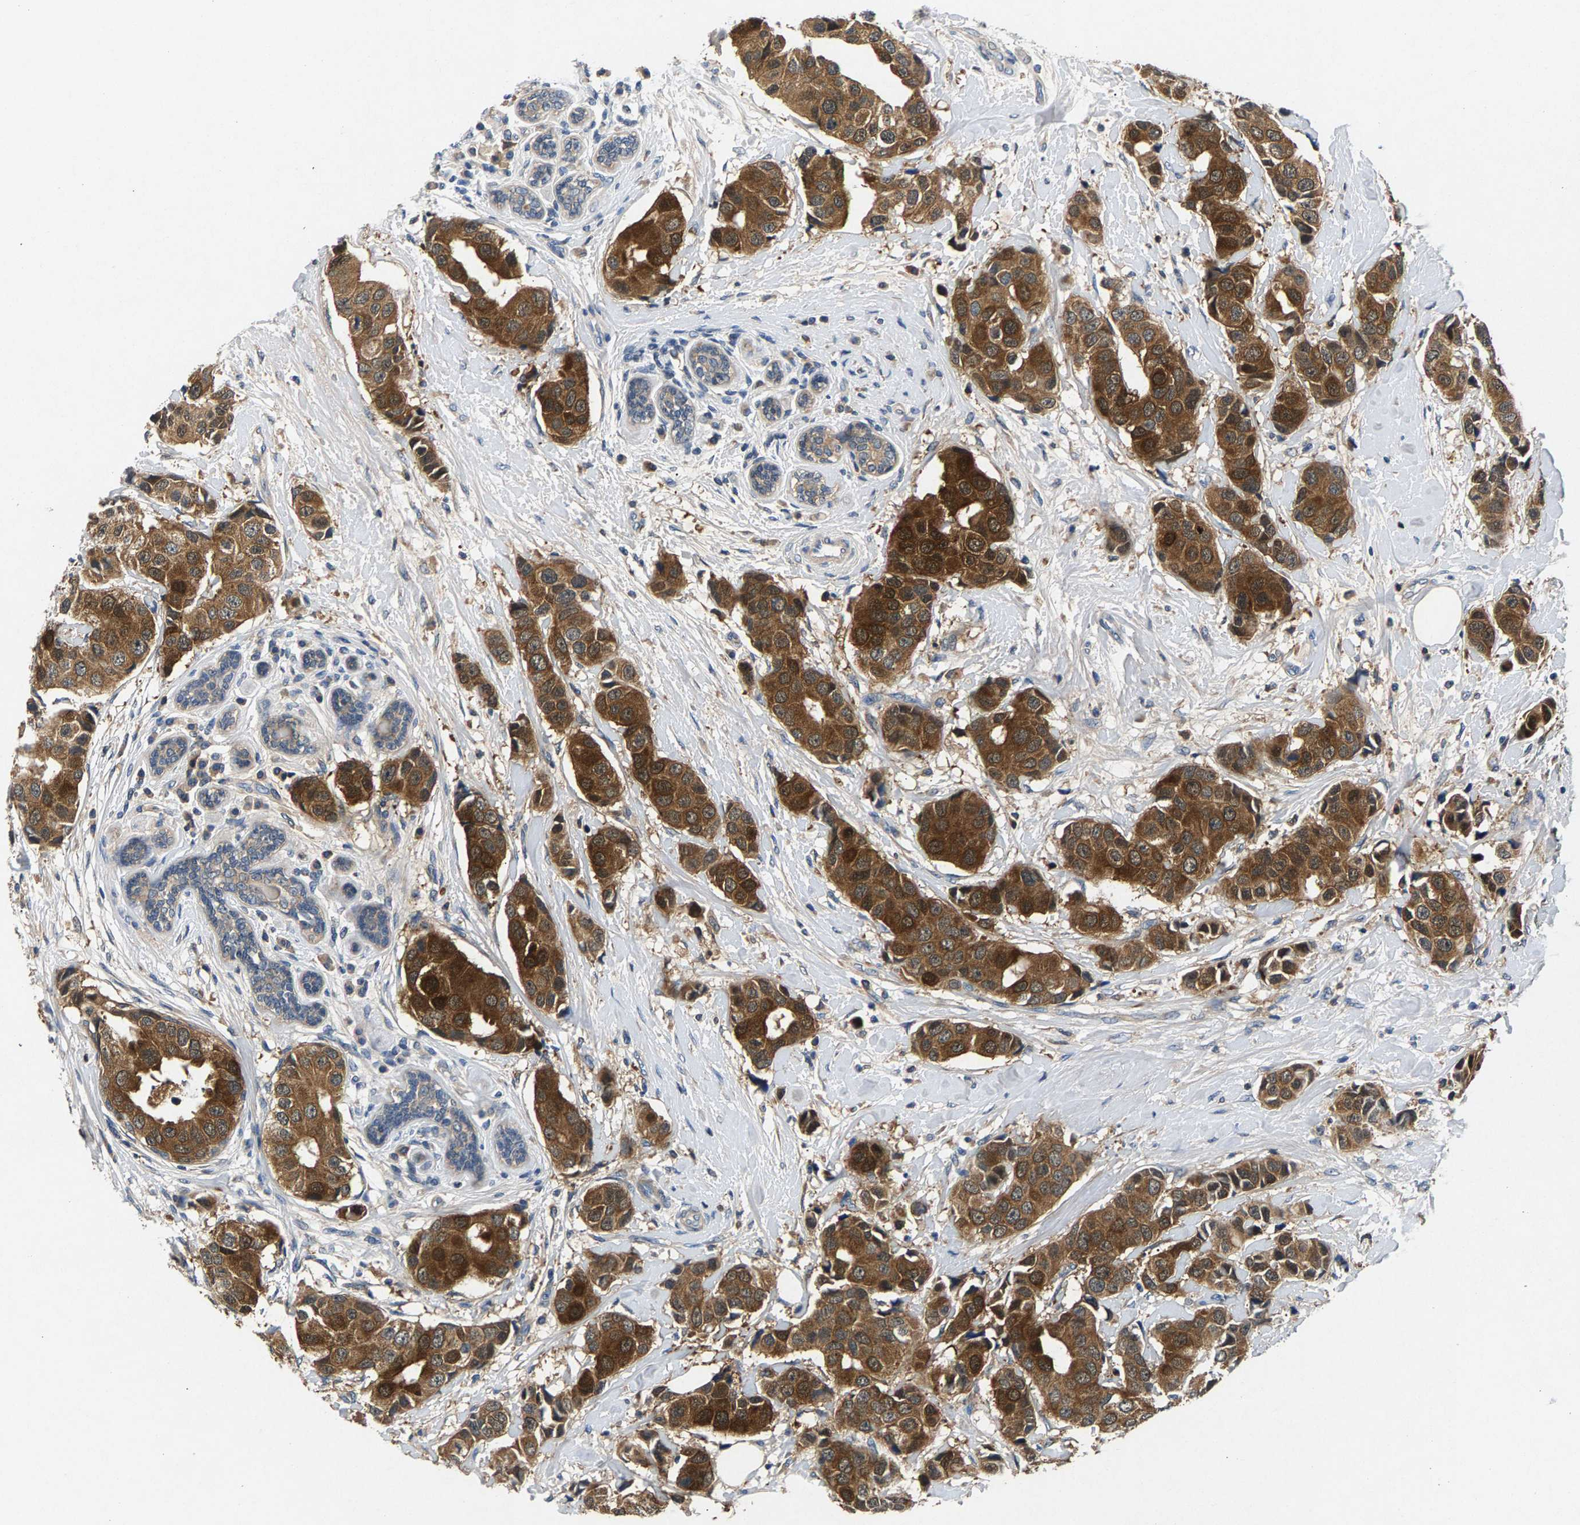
{"staining": {"intensity": "strong", "quantity": ">75%", "location": "cytoplasmic/membranous"}, "tissue": "breast cancer", "cell_type": "Tumor cells", "image_type": "cancer", "snomed": [{"axis": "morphology", "description": "Normal tissue, NOS"}, {"axis": "morphology", "description": "Duct carcinoma"}, {"axis": "topography", "description": "Breast"}], "caption": "Intraductal carcinoma (breast) stained with a protein marker displays strong staining in tumor cells.", "gene": "NT5C", "patient": {"sex": "female", "age": 39}}